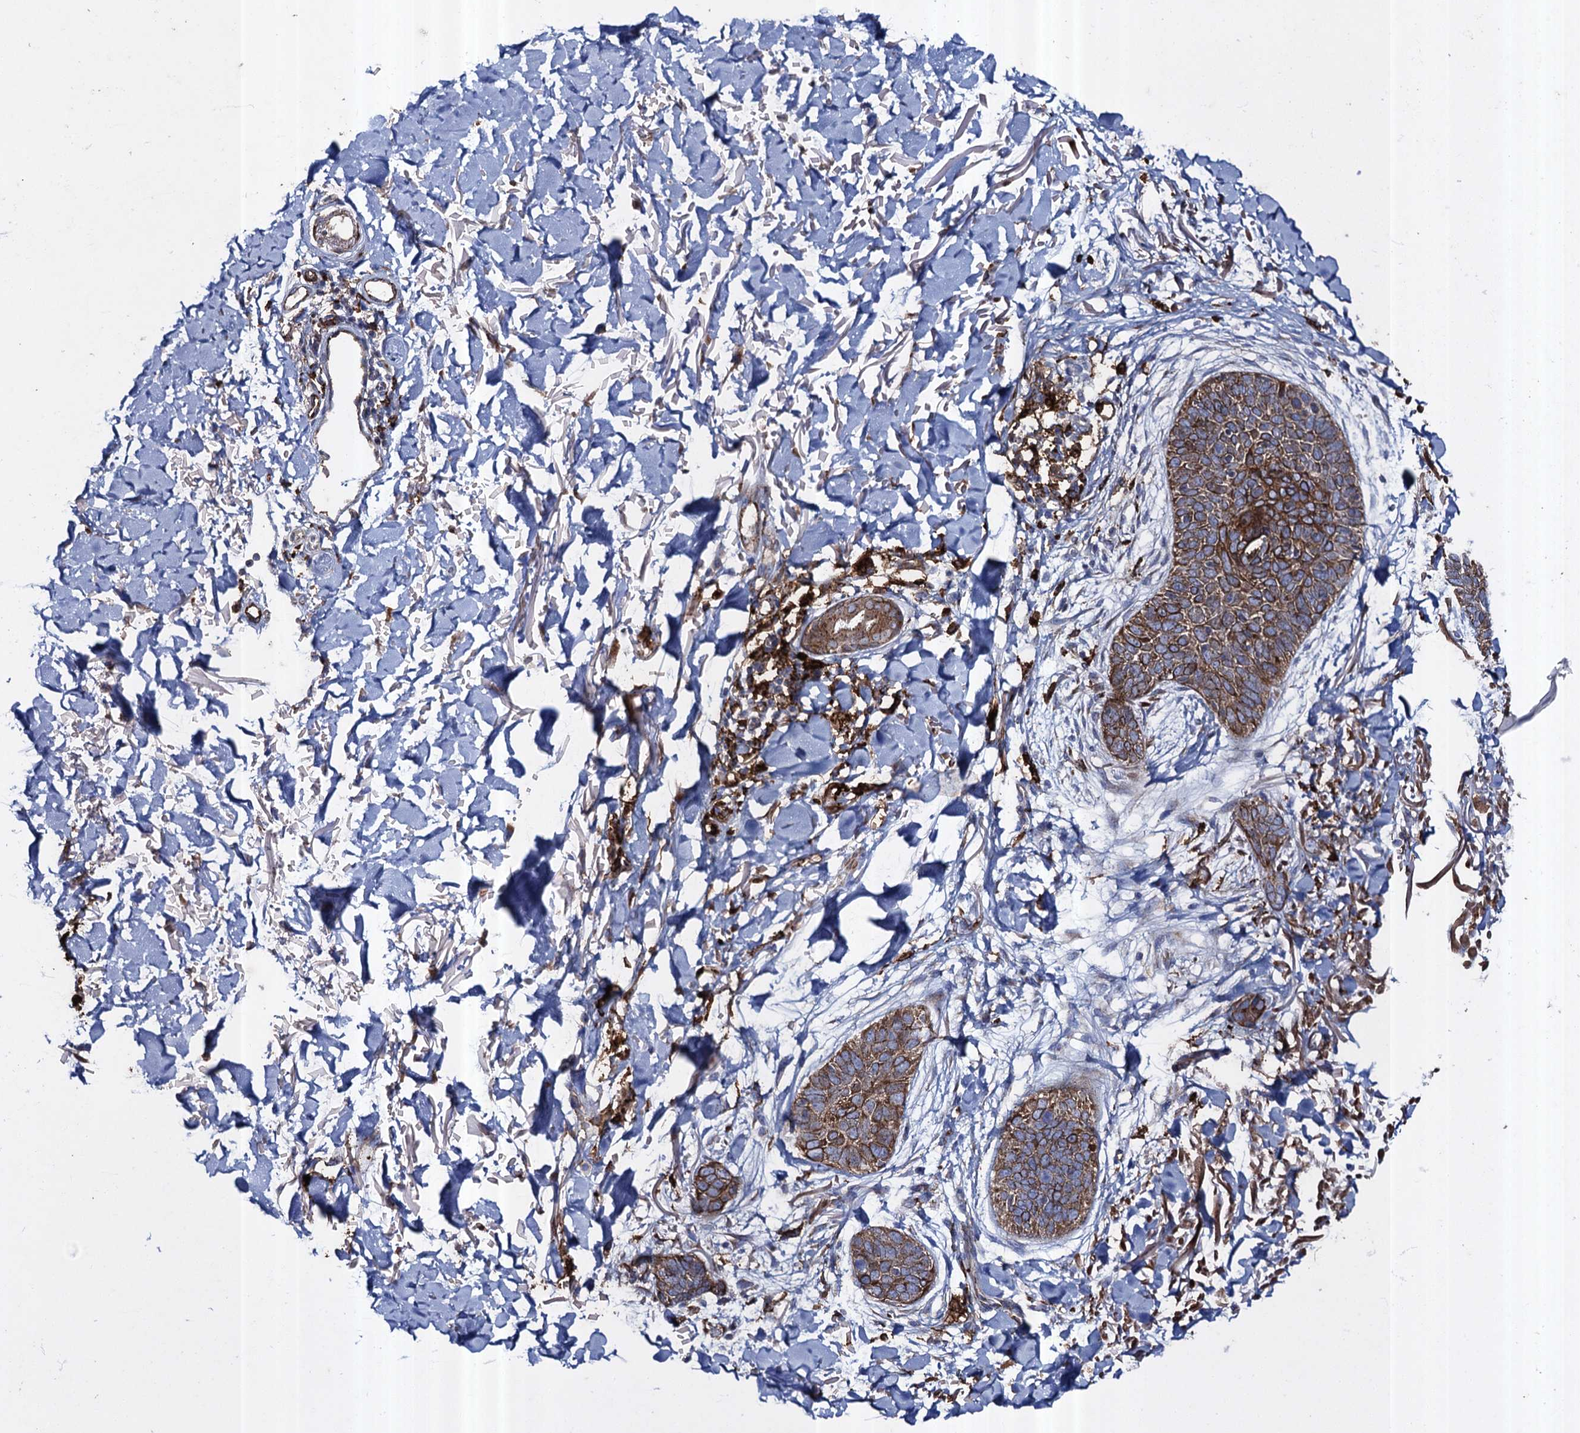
{"staining": {"intensity": "moderate", "quantity": ">75%", "location": "cytoplasmic/membranous"}, "tissue": "skin cancer", "cell_type": "Tumor cells", "image_type": "cancer", "snomed": [{"axis": "morphology", "description": "Basal cell carcinoma"}, {"axis": "topography", "description": "Skin"}], "caption": "Approximately >75% of tumor cells in human basal cell carcinoma (skin) reveal moderate cytoplasmic/membranous protein positivity as visualized by brown immunohistochemical staining.", "gene": "TXNDC11", "patient": {"sex": "male", "age": 85}}